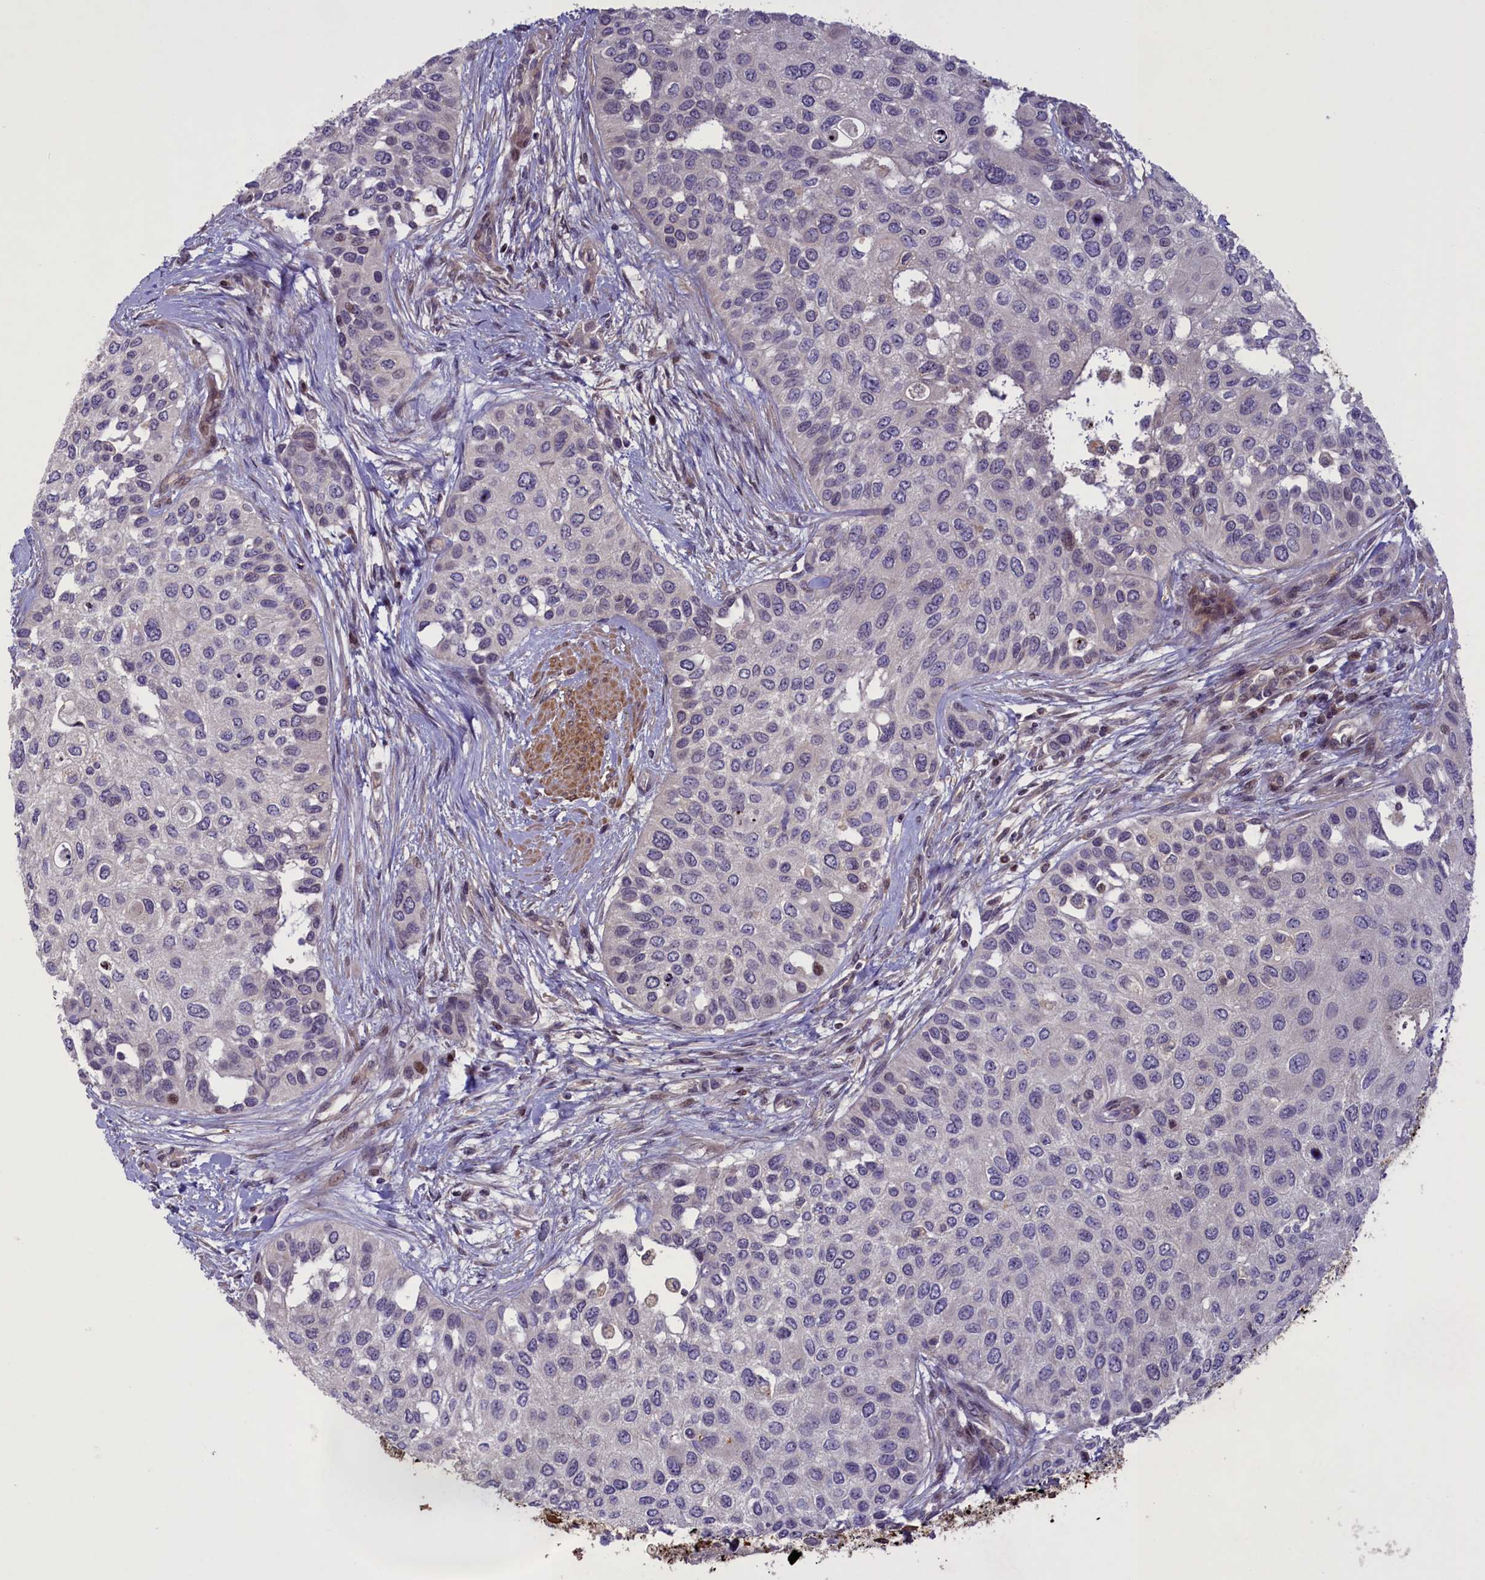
{"staining": {"intensity": "negative", "quantity": "none", "location": "none"}, "tissue": "urothelial cancer", "cell_type": "Tumor cells", "image_type": "cancer", "snomed": [{"axis": "morphology", "description": "Normal tissue, NOS"}, {"axis": "morphology", "description": "Urothelial carcinoma, High grade"}, {"axis": "topography", "description": "Vascular tissue"}, {"axis": "topography", "description": "Urinary bladder"}], "caption": "The photomicrograph displays no staining of tumor cells in urothelial carcinoma (high-grade).", "gene": "MAN2C1", "patient": {"sex": "female", "age": 56}}